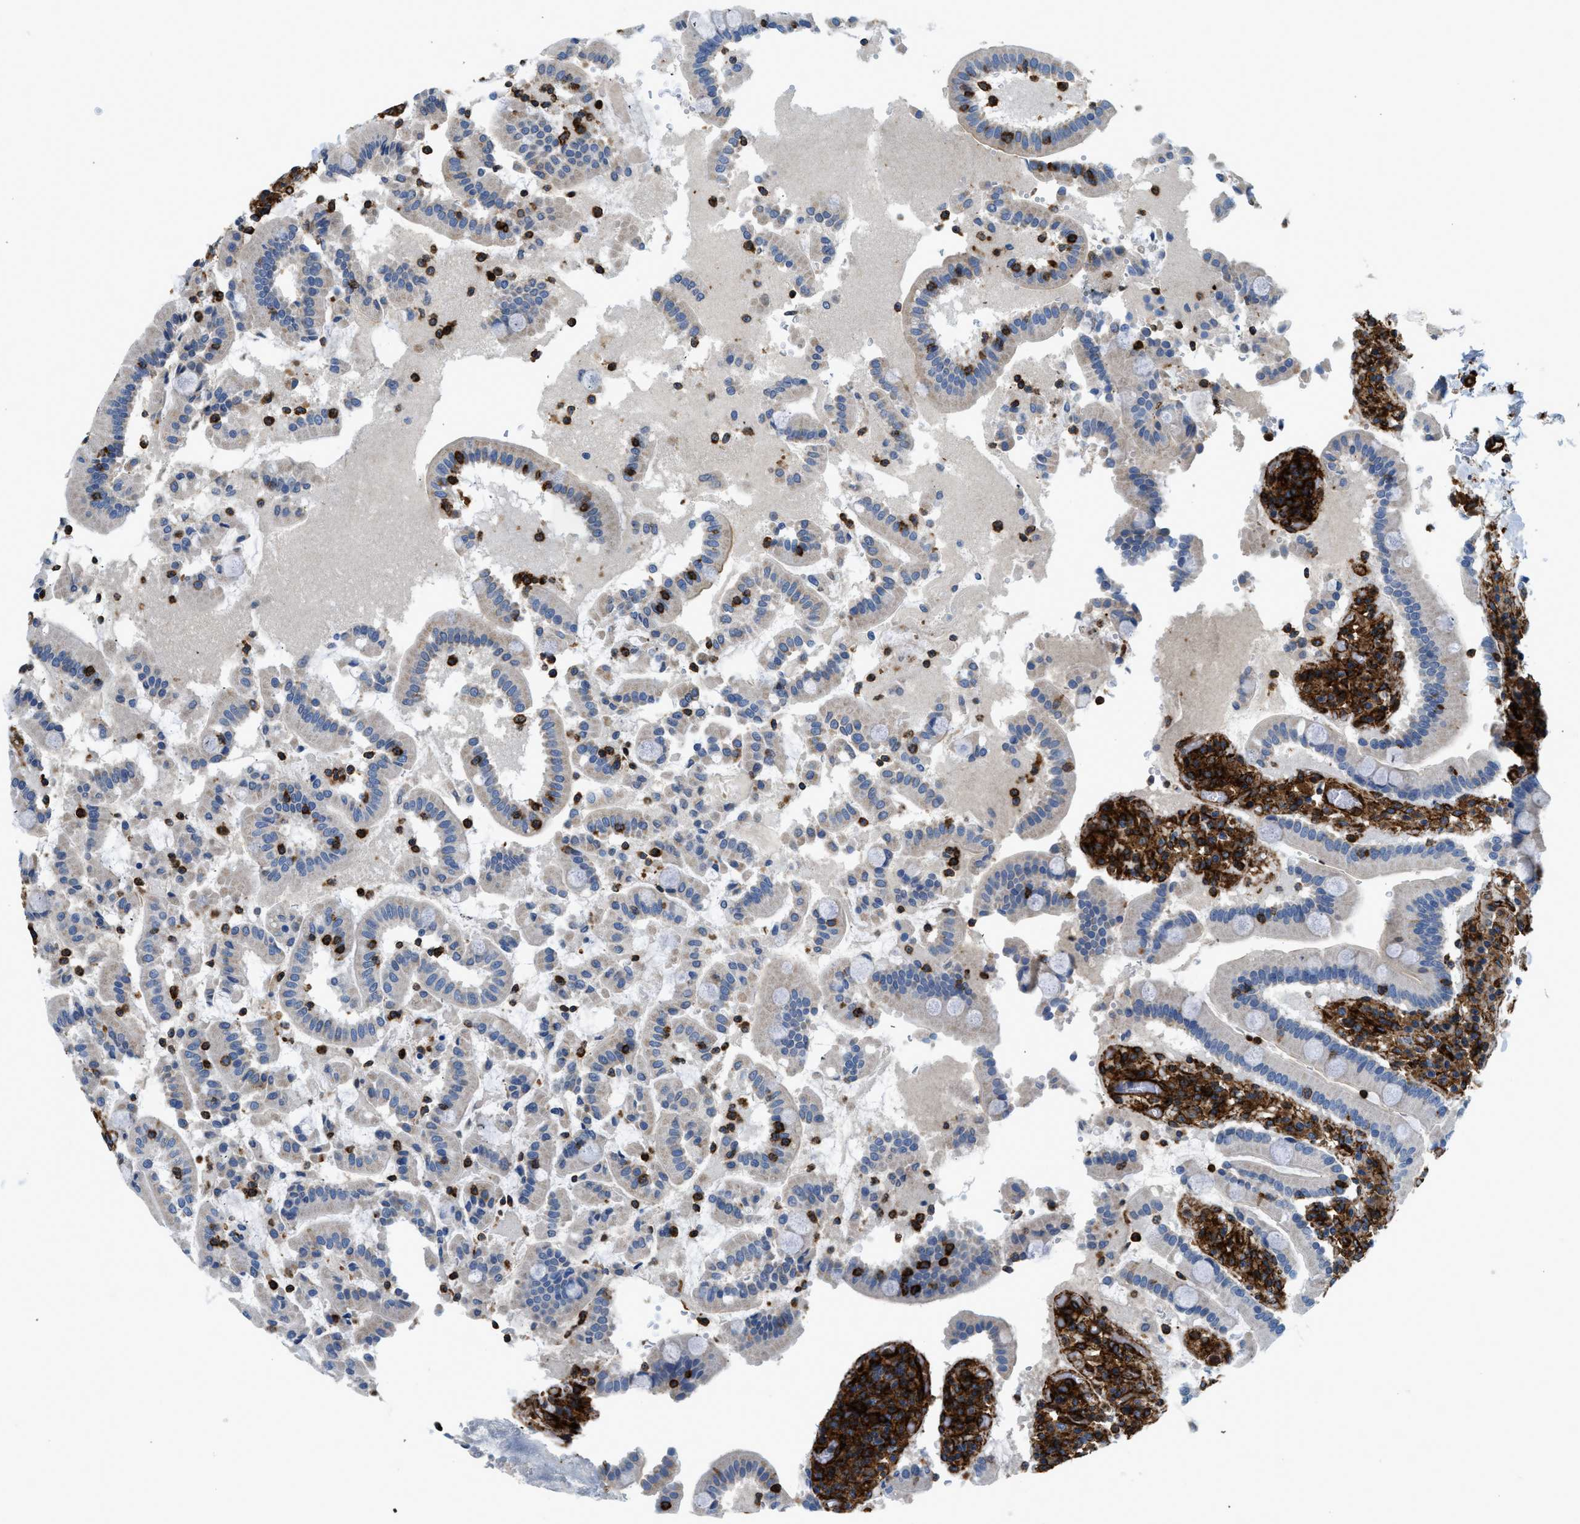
{"staining": {"intensity": "weak", "quantity": "25%-75%", "location": "cytoplasmic/membranous"}, "tissue": "duodenum", "cell_type": "Glandular cells", "image_type": "normal", "snomed": [{"axis": "morphology", "description": "Normal tissue, NOS"}, {"axis": "topography", "description": "Small intestine, NOS"}], "caption": "A micrograph of duodenum stained for a protein shows weak cytoplasmic/membranous brown staining in glandular cells.", "gene": "HIP1", "patient": {"sex": "female", "age": 71}}